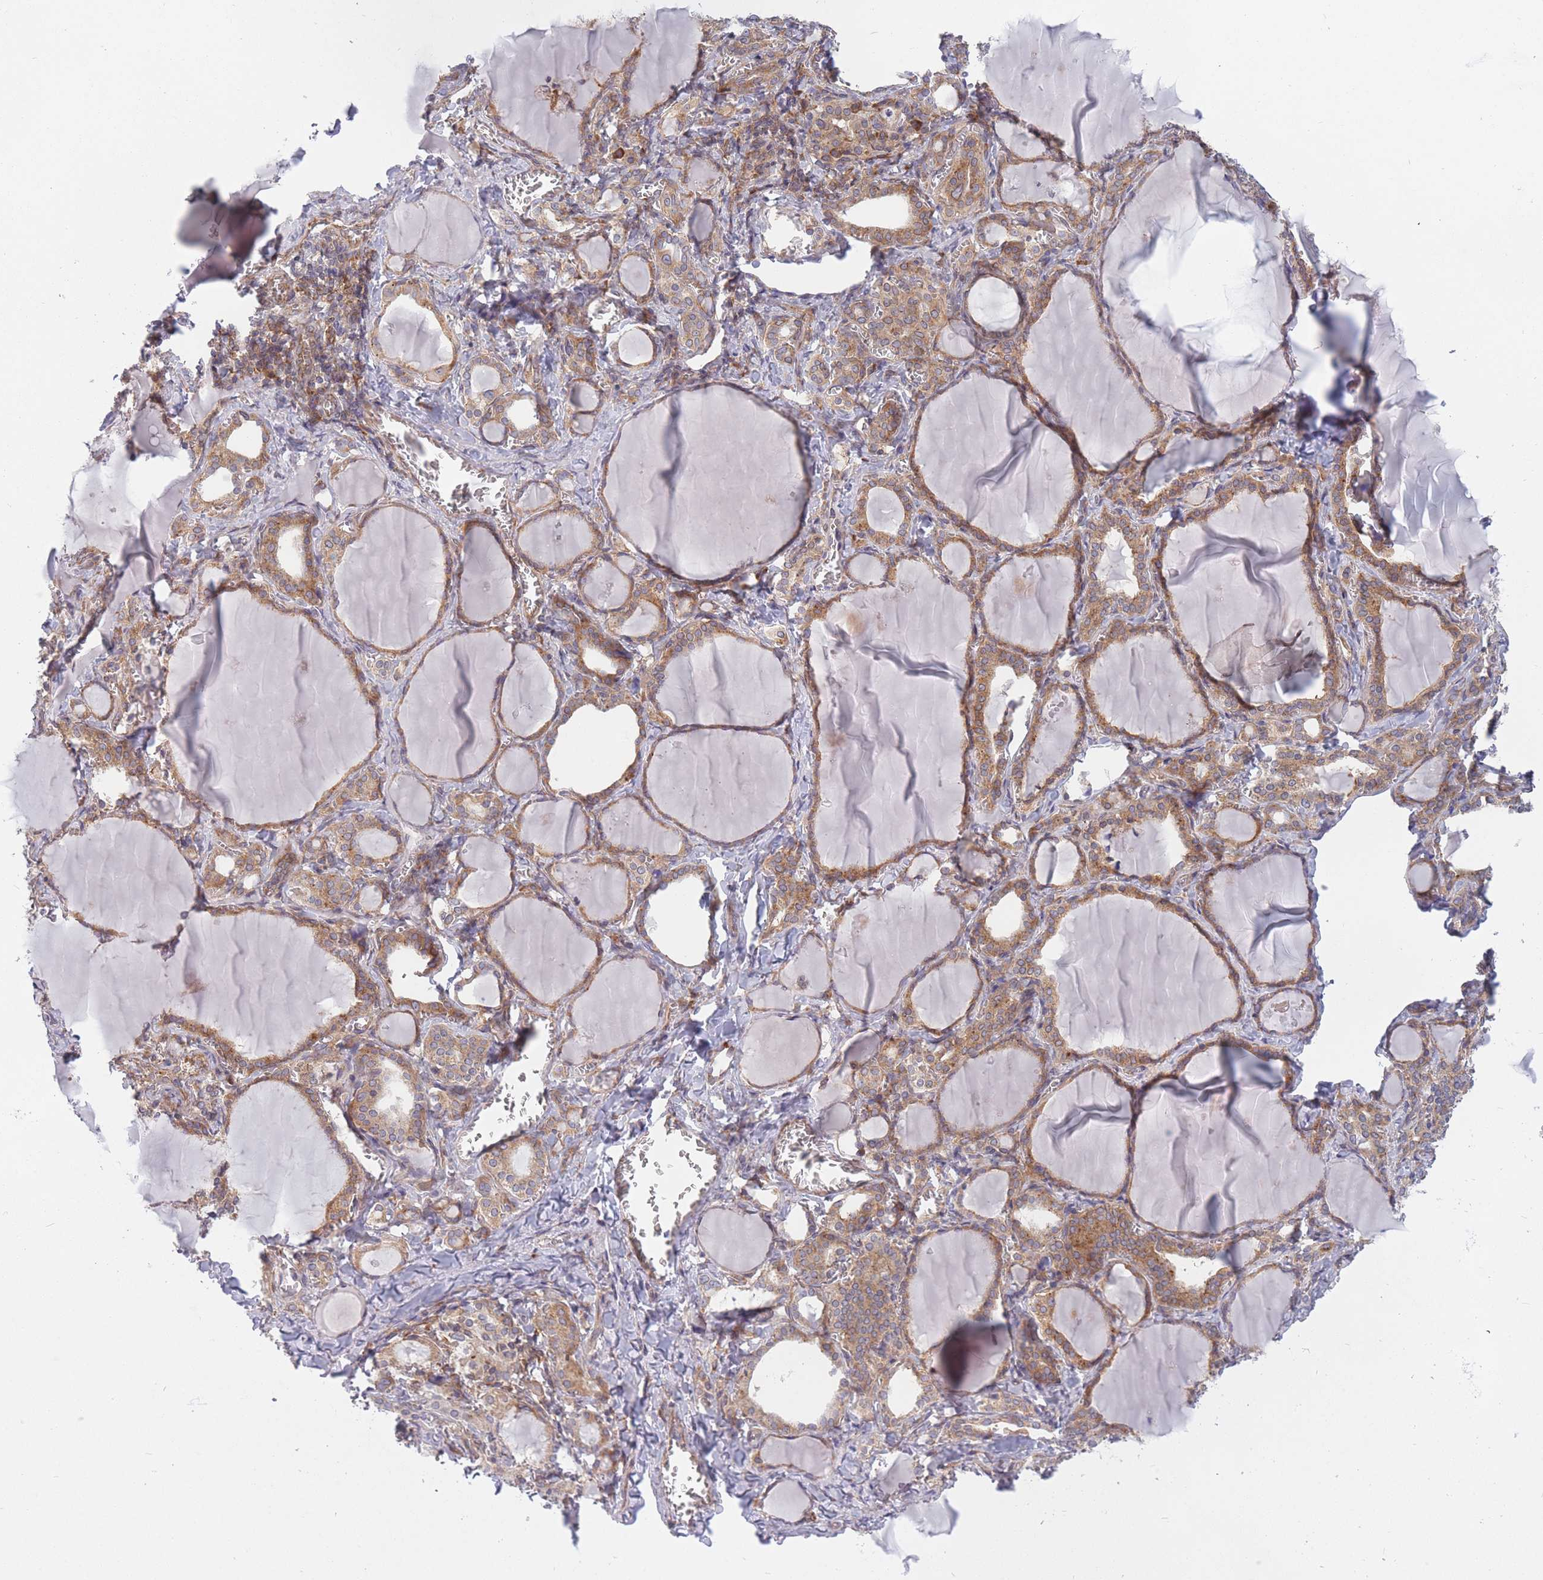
{"staining": {"intensity": "moderate", "quantity": ">75%", "location": "cytoplasmic/membranous"}, "tissue": "thyroid gland", "cell_type": "Glandular cells", "image_type": "normal", "snomed": [{"axis": "morphology", "description": "Normal tissue, NOS"}, {"axis": "topography", "description": "Thyroid gland"}], "caption": "Immunohistochemistry (IHC) image of benign thyroid gland stained for a protein (brown), which reveals medium levels of moderate cytoplasmic/membranous expression in approximately >75% of glandular cells.", "gene": "CCDC124", "patient": {"sex": "female", "age": 42}}